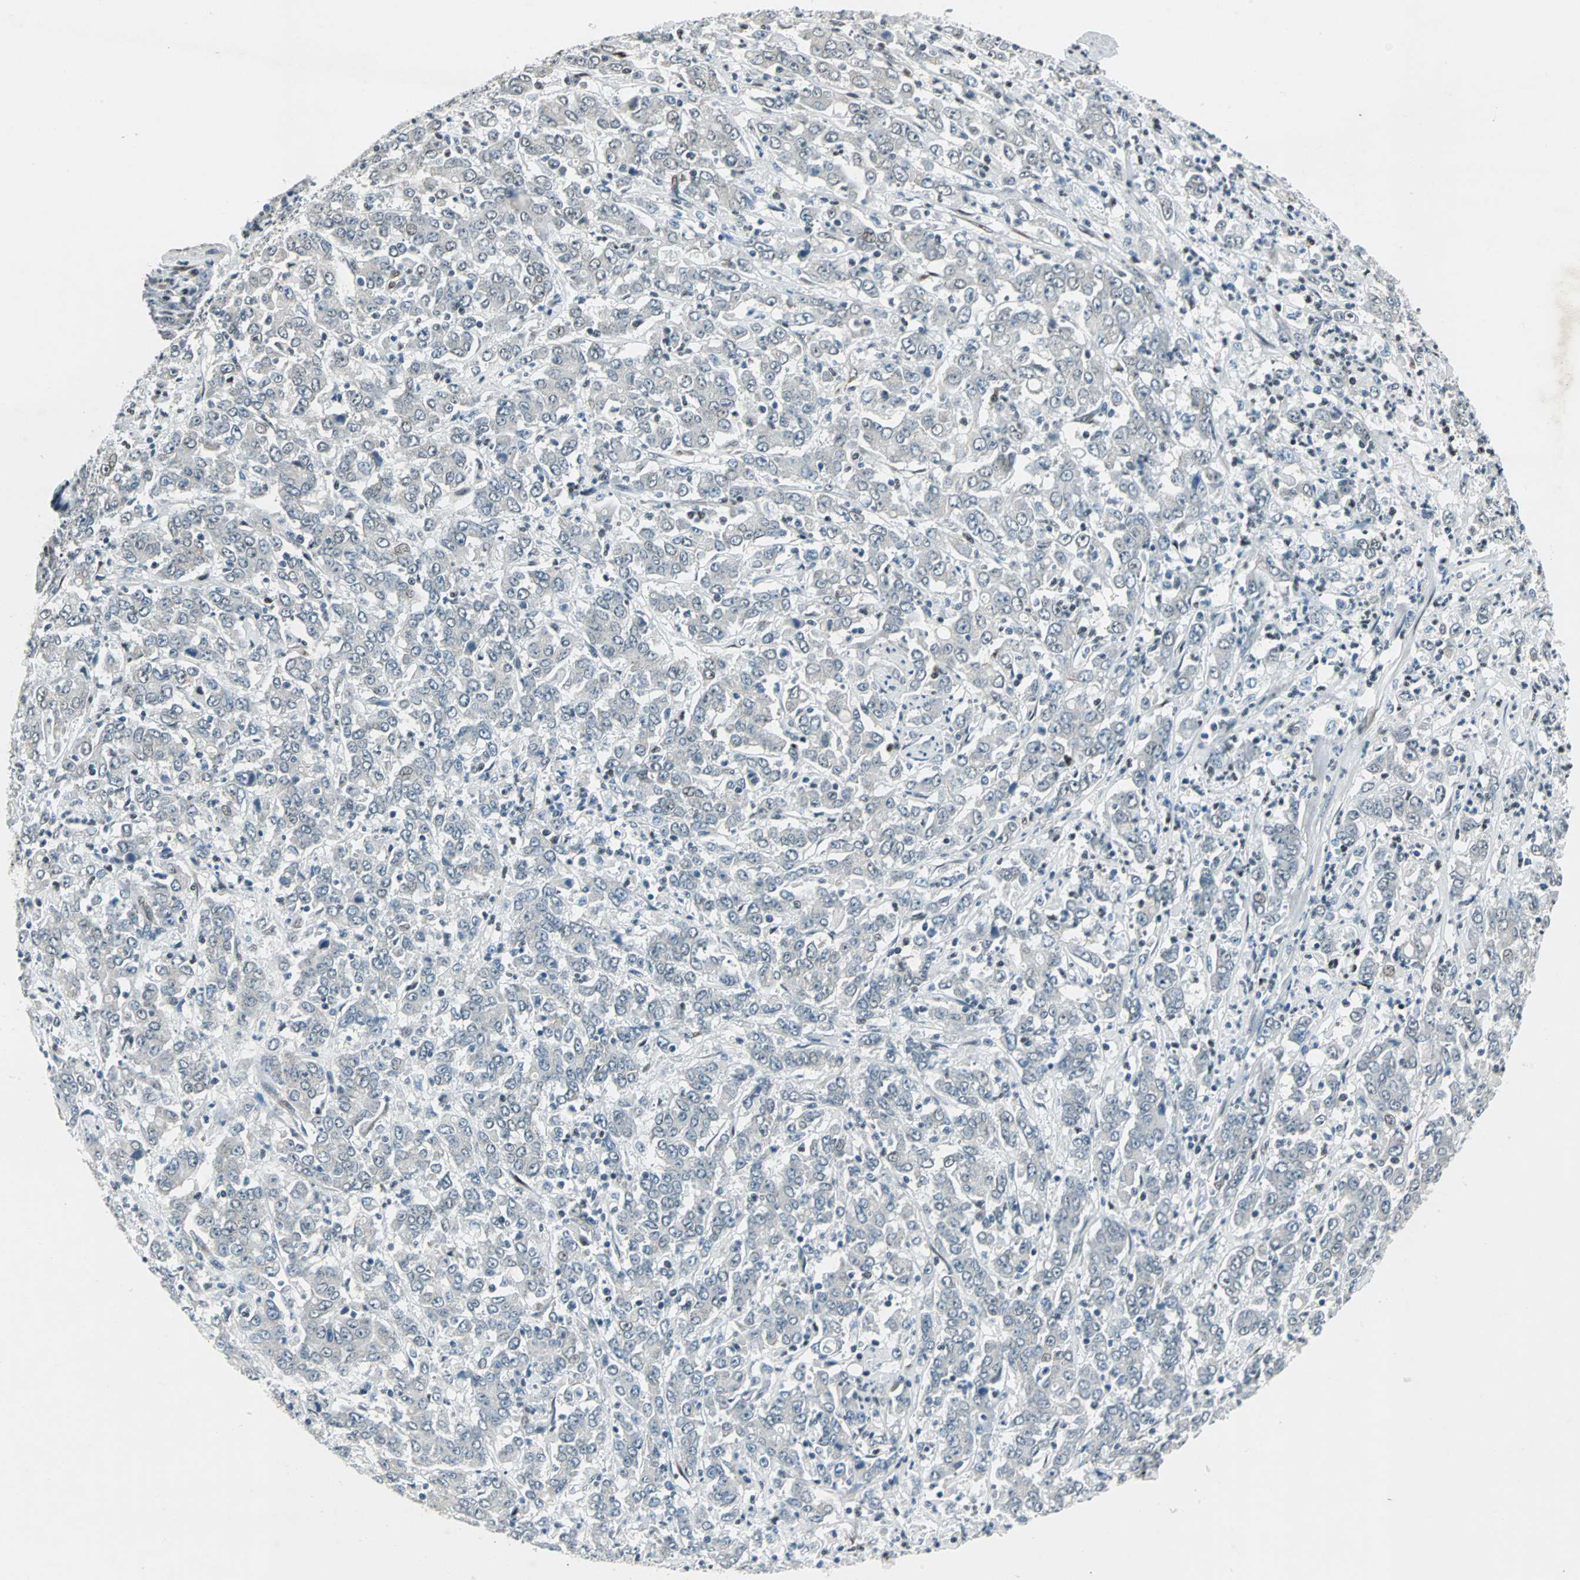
{"staining": {"intensity": "weak", "quantity": "<25%", "location": "nuclear"}, "tissue": "stomach cancer", "cell_type": "Tumor cells", "image_type": "cancer", "snomed": [{"axis": "morphology", "description": "Adenocarcinoma, NOS"}, {"axis": "topography", "description": "Stomach, lower"}], "caption": "Immunohistochemistry (IHC) photomicrograph of neoplastic tissue: stomach cancer stained with DAB demonstrates no significant protein positivity in tumor cells. Nuclei are stained in blue.", "gene": "AJUBA", "patient": {"sex": "female", "age": 71}}